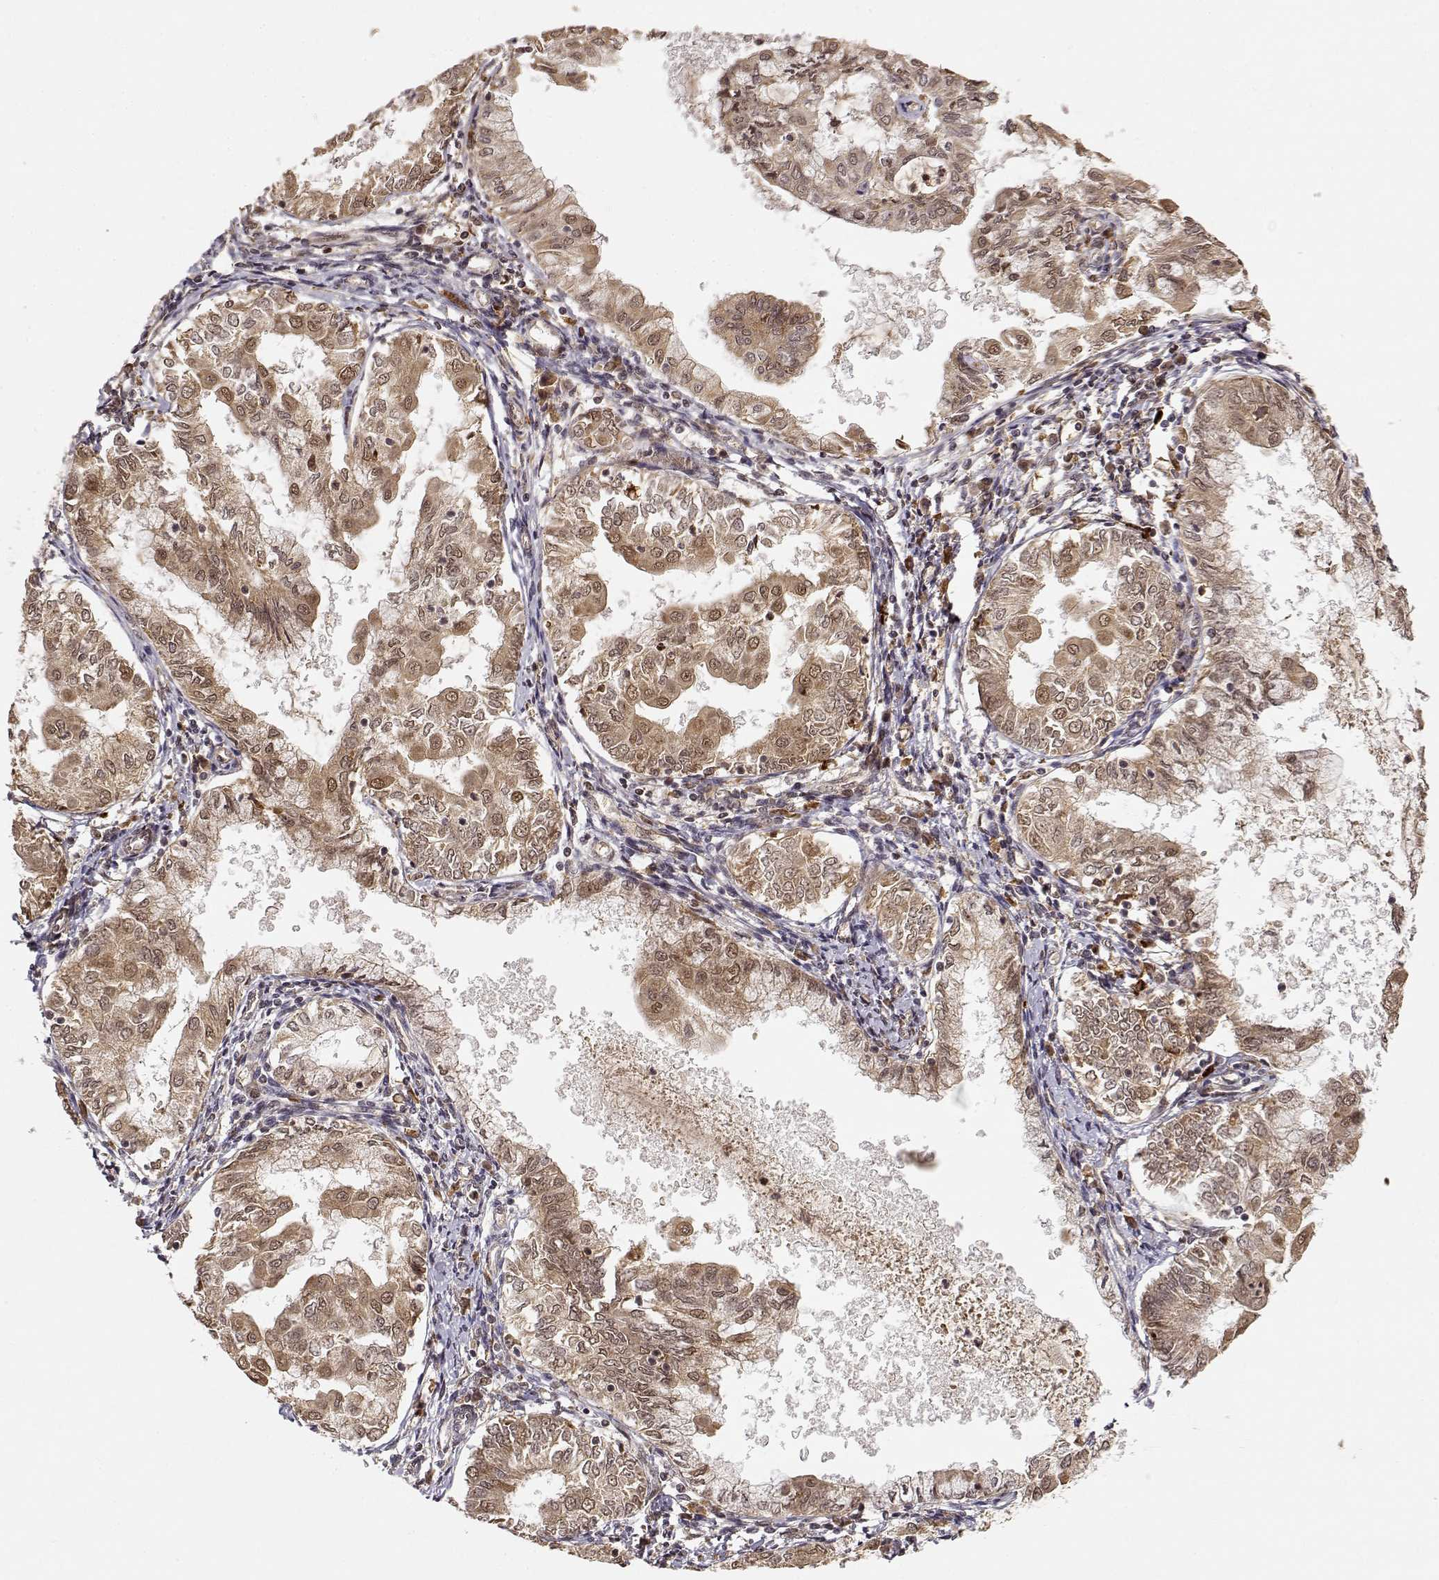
{"staining": {"intensity": "moderate", "quantity": ">75%", "location": "cytoplasmic/membranous,nuclear"}, "tissue": "endometrial cancer", "cell_type": "Tumor cells", "image_type": "cancer", "snomed": [{"axis": "morphology", "description": "Adenocarcinoma, NOS"}, {"axis": "topography", "description": "Endometrium"}], "caption": "Endometrial cancer (adenocarcinoma) stained with DAB immunohistochemistry (IHC) reveals medium levels of moderate cytoplasmic/membranous and nuclear expression in approximately >75% of tumor cells. (IHC, brightfield microscopy, high magnification).", "gene": "MAEA", "patient": {"sex": "female", "age": 68}}